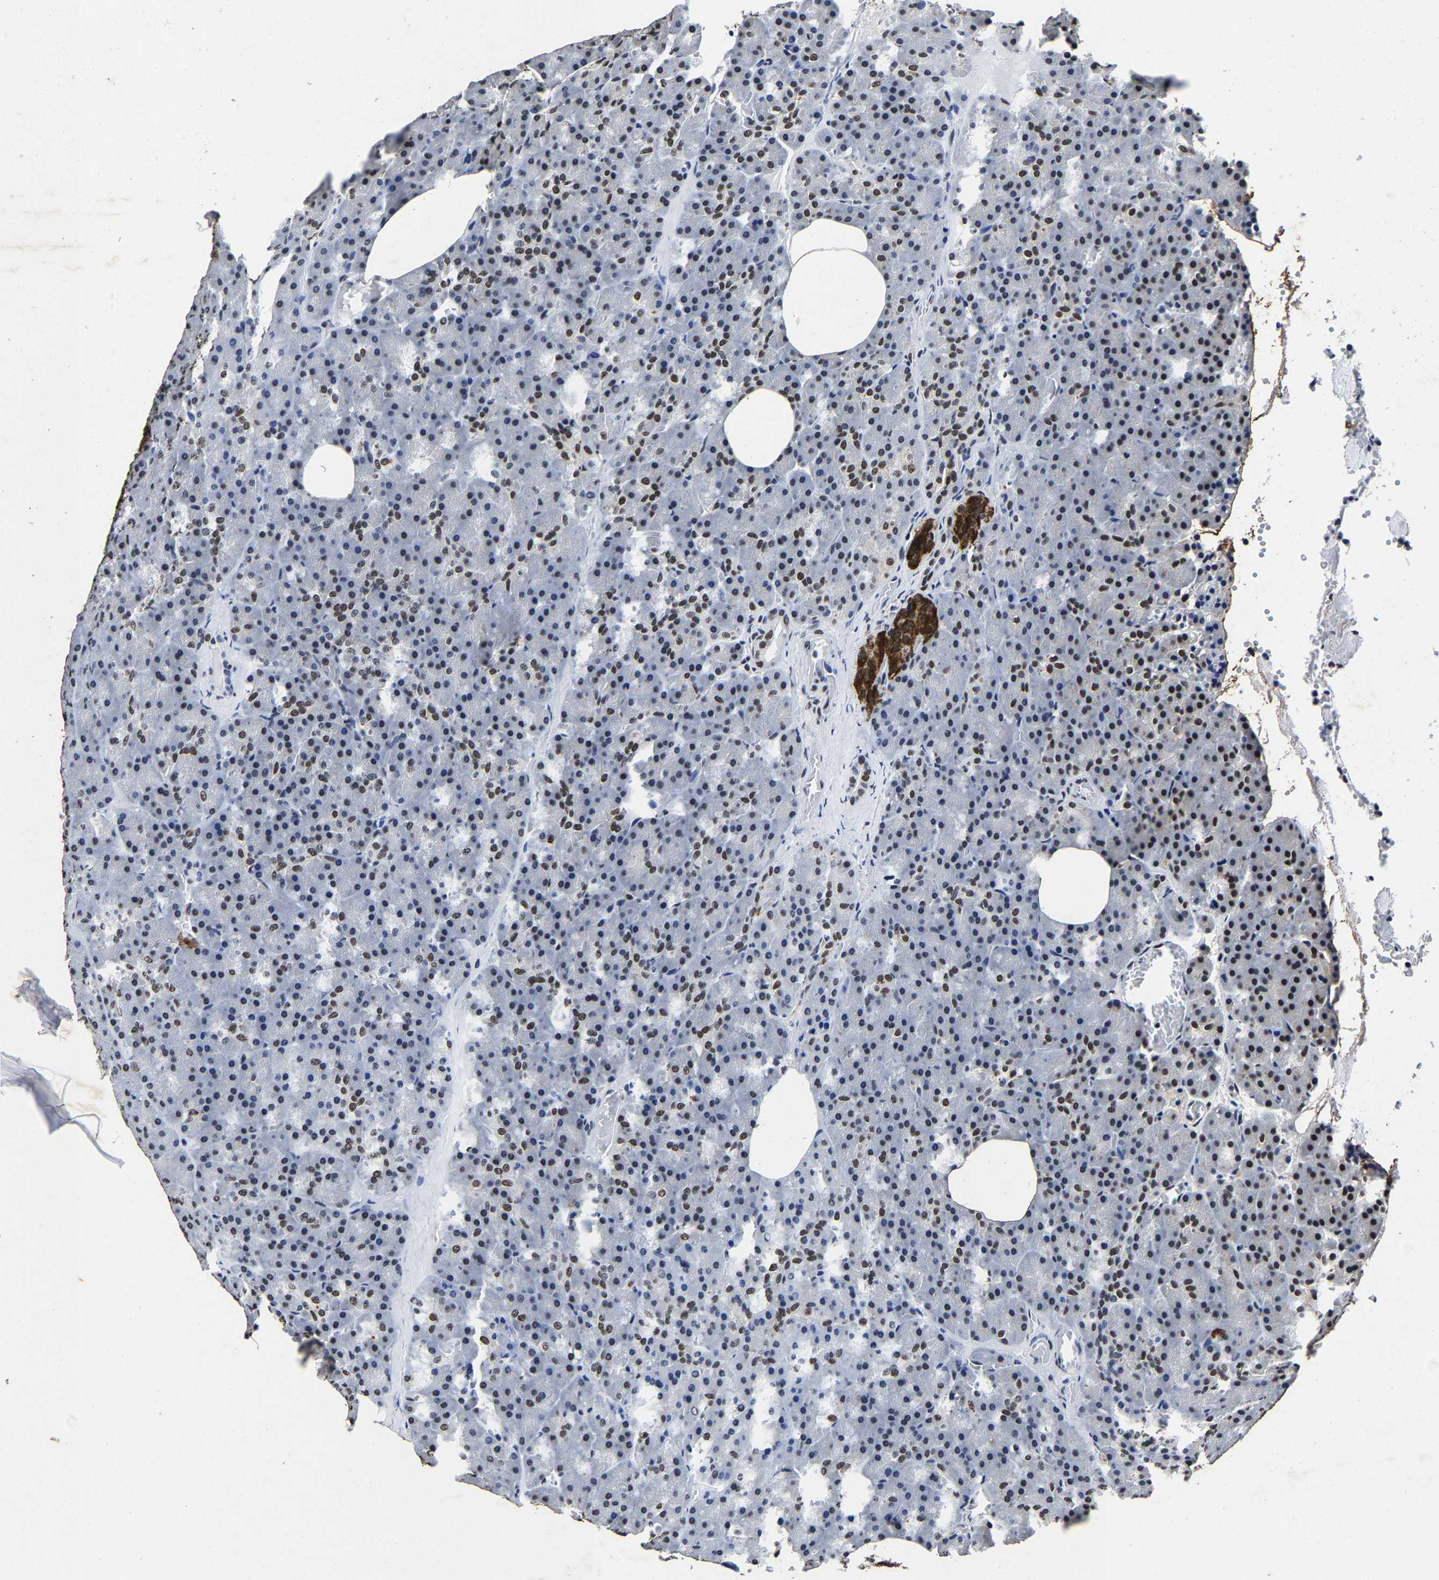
{"staining": {"intensity": "moderate", "quantity": "25%-75%", "location": "nuclear"}, "tissue": "pancreas", "cell_type": "Exocrine glandular cells", "image_type": "normal", "snomed": [{"axis": "morphology", "description": "Normal tissue, NOS"}, {"axis": "morphology", "description": "Carcinoid, malignant, NOS"}, {"axis": "topography", "description": "Pancreas"}], "caption": "This micrograph demonstrates benign pancreas stained with immunohistochemistry (IHC) to label a protein in brown. The nuclear of exocrine glandular cells show moderate positivity for the protein. Nuclei are counter-stained blue.", "gene": "RBM45", "patient": {"sex": "female", "age": 35}}